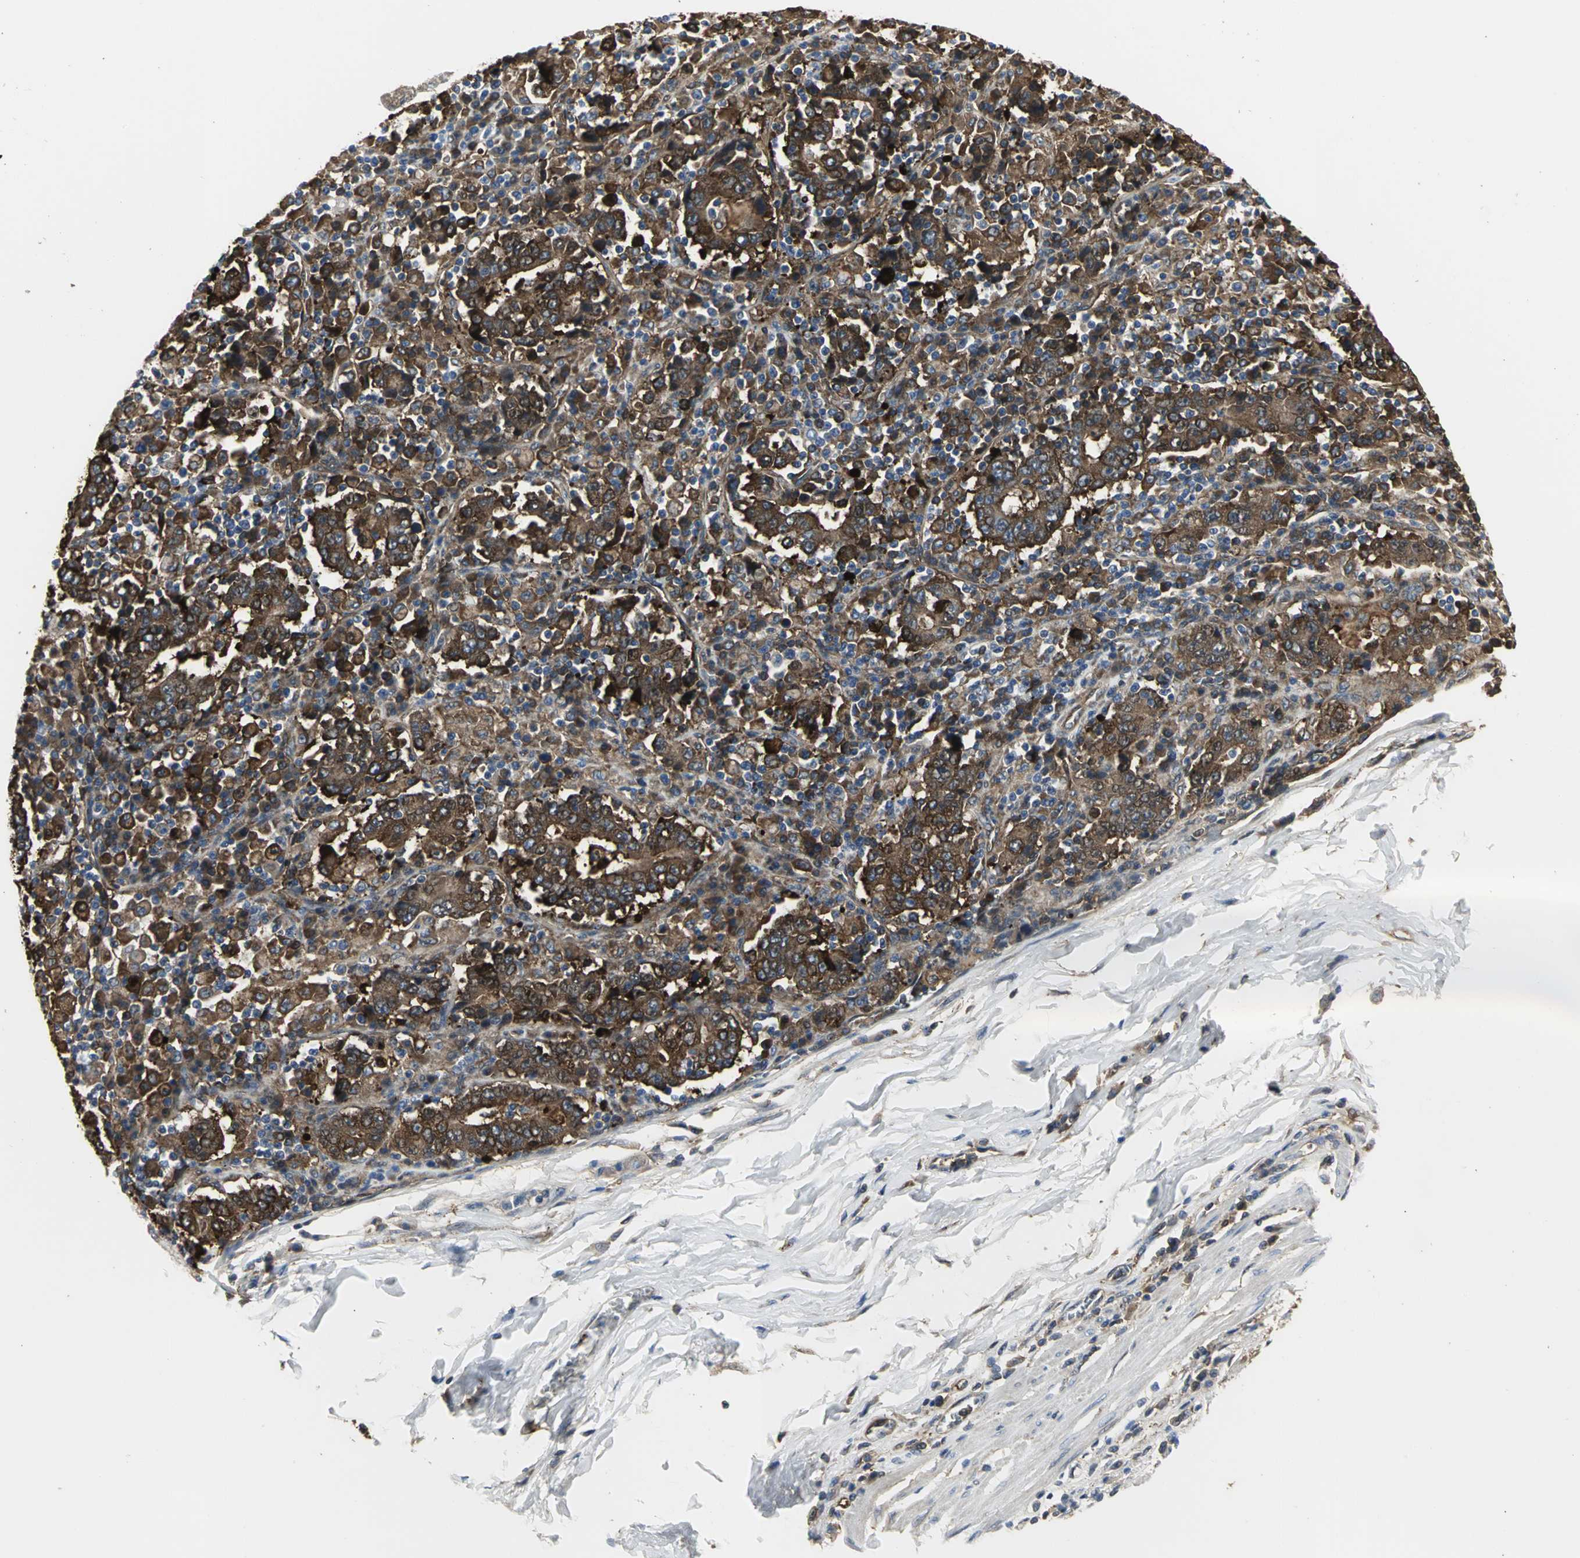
{"staining": {"intensity": "strong", "quantity": ">75%", "location": "cytoplasmic/membranous"}, "tissue": "stomach cancer", "cell_type": "Tumor cells", "image_type": "cancer", "snomed": [{"axis": "morphology", "description": "Normal tissue, NOS"}, {"axis": "morphology", "description": "Adenocarcinoma, NOS"}, {"axis": "topography", "description": "Stomach, upper"}, {"axis": "topography", "description": "Stomach"}], "caption": "A photomicrograph showing strong cytoplasmic/membranous expression in about >75% of tumor cells in stomach adenocarcinoma, as visualized by brown immunohistochemical staining.", "gene": "CHRNB1", "patient": {"sex": "male", "age": 59}}